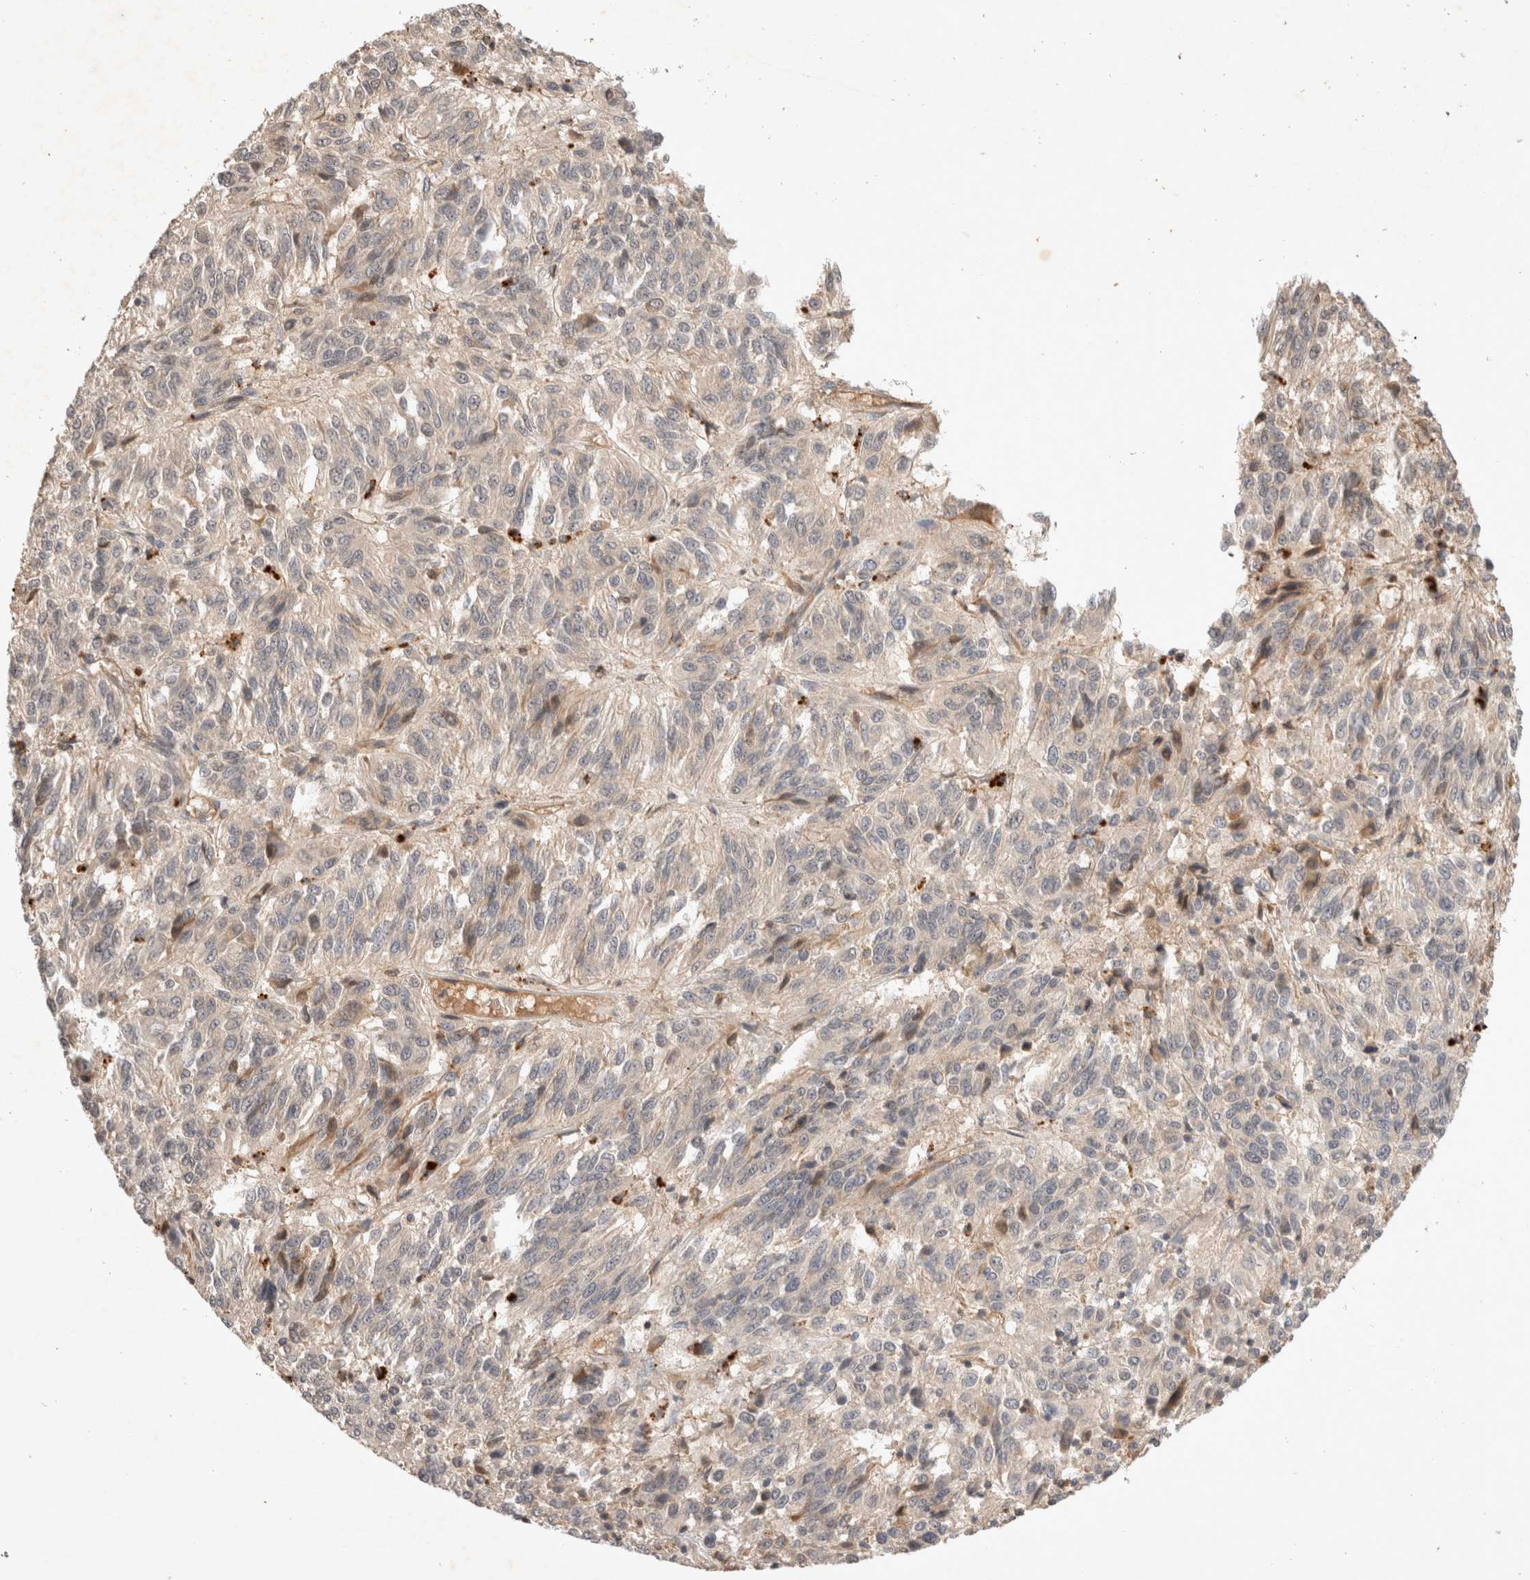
{"staining": {"intensity": "negative", "quantity": "none", "location": "none"}, "tissue": "melanoma", "cell_type": "Tumor cells", "image_type": "cancer", "snomed": [{"axis": "morphology", "description": "Malignant melanoma, Metastatic site"}, {"axis": "topography", "description": "Lung"}], "caption": "Immunohistochemistry of human melanoma displays no expression in tumor cells.", "gene": "YES1", "patient": {"sex": "male", "age": 64}}